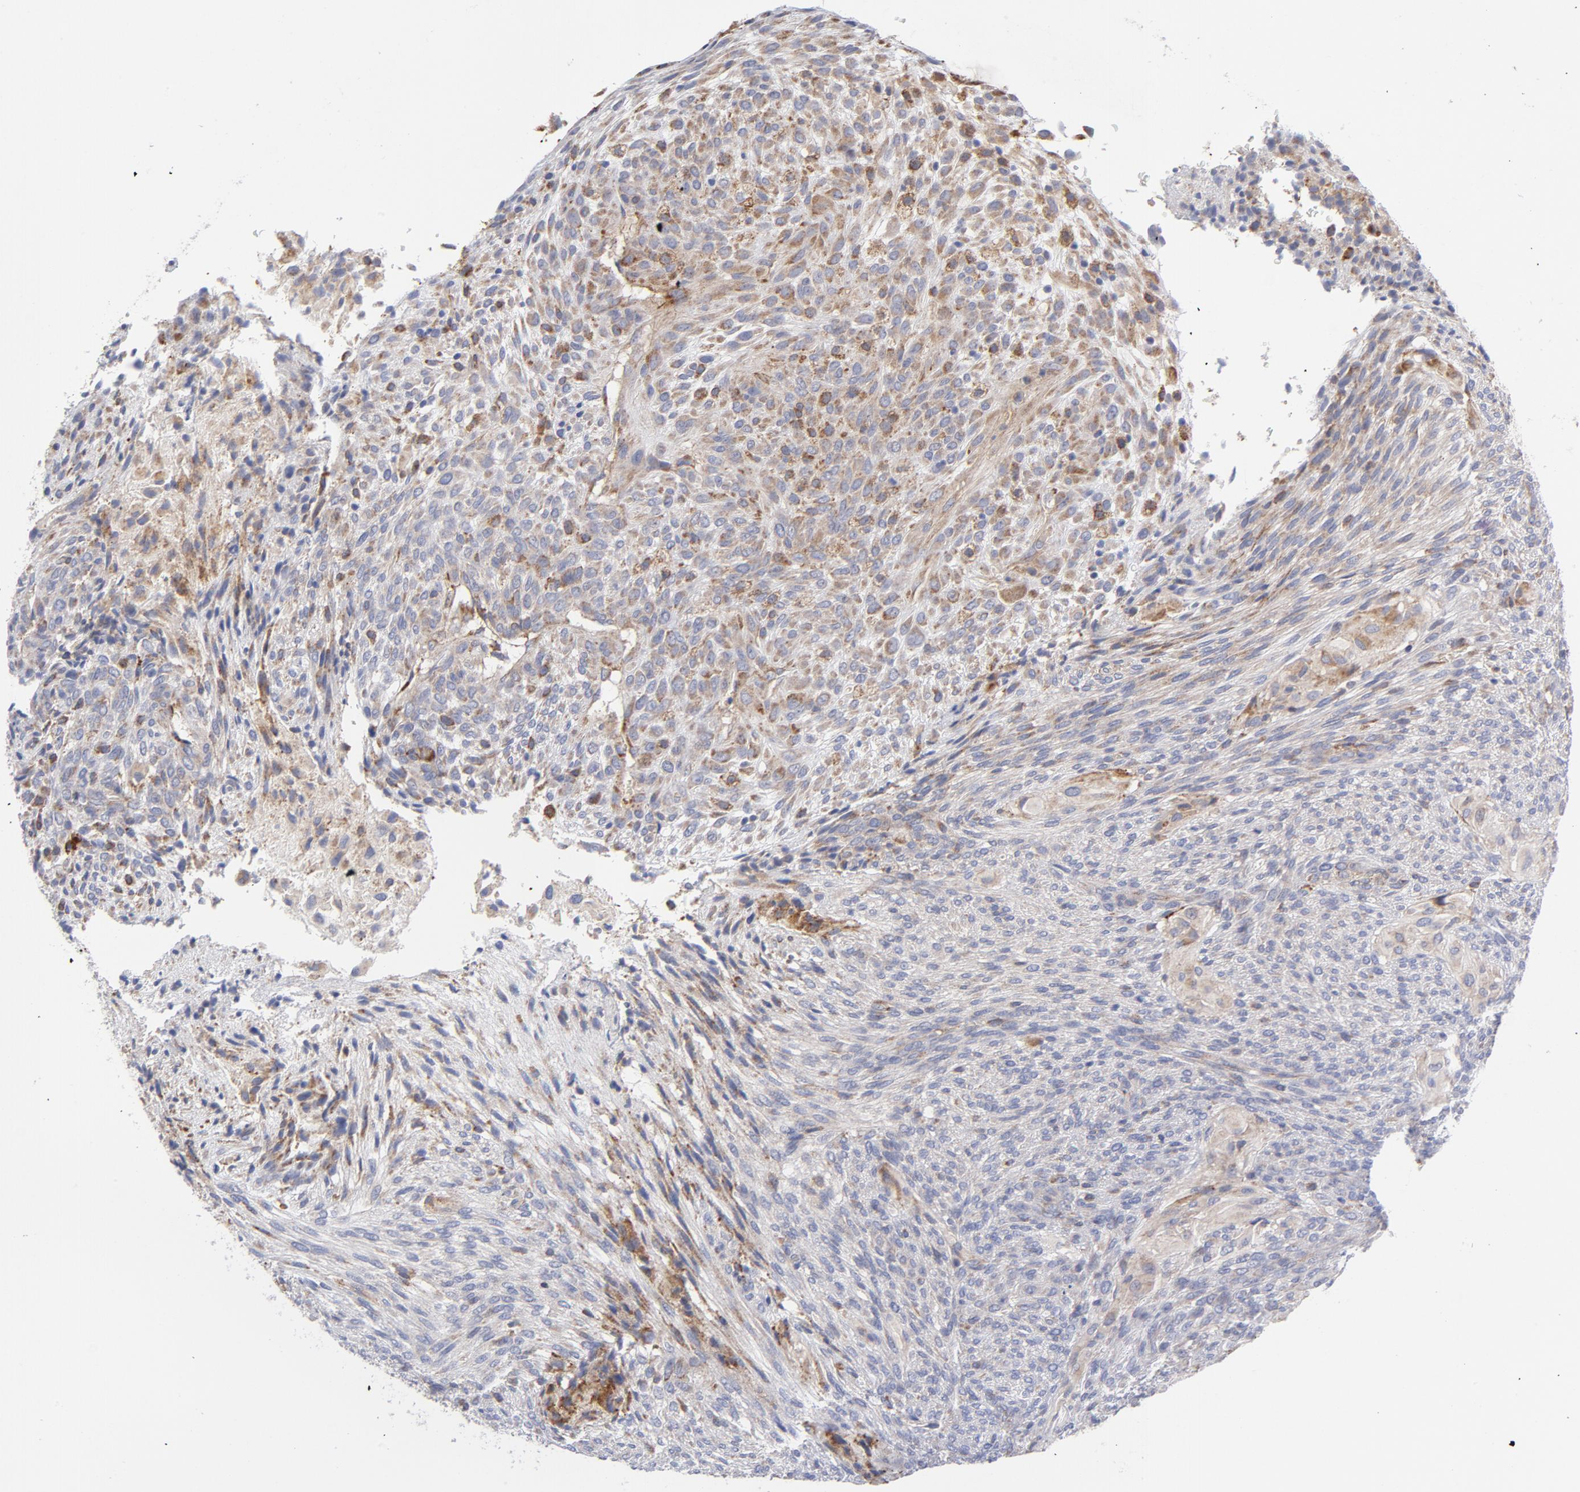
{"staining": {"intensity": "moderate", "quantity": "<25%", "location": "cytoplasmic/membranous"}, "tissue": "glioma", "cell_type": "Tumor cells", "image_type": "cancer", "snomed": [{"axis": "morphology", "description": "Glioma, malignant, High grade"}, {"axis": "topography", "description": "Cerebral cortex"}], "caption": "DAB (3,3'-diaminobenzidine) immunohistochemical staining of glioma demonstrates moderate cytoplasmic/membranous protein expression in approximately <25% of tumor cells.", "gene": "RAPGEF3", "patient": {"sex": "female", "age": 55}}